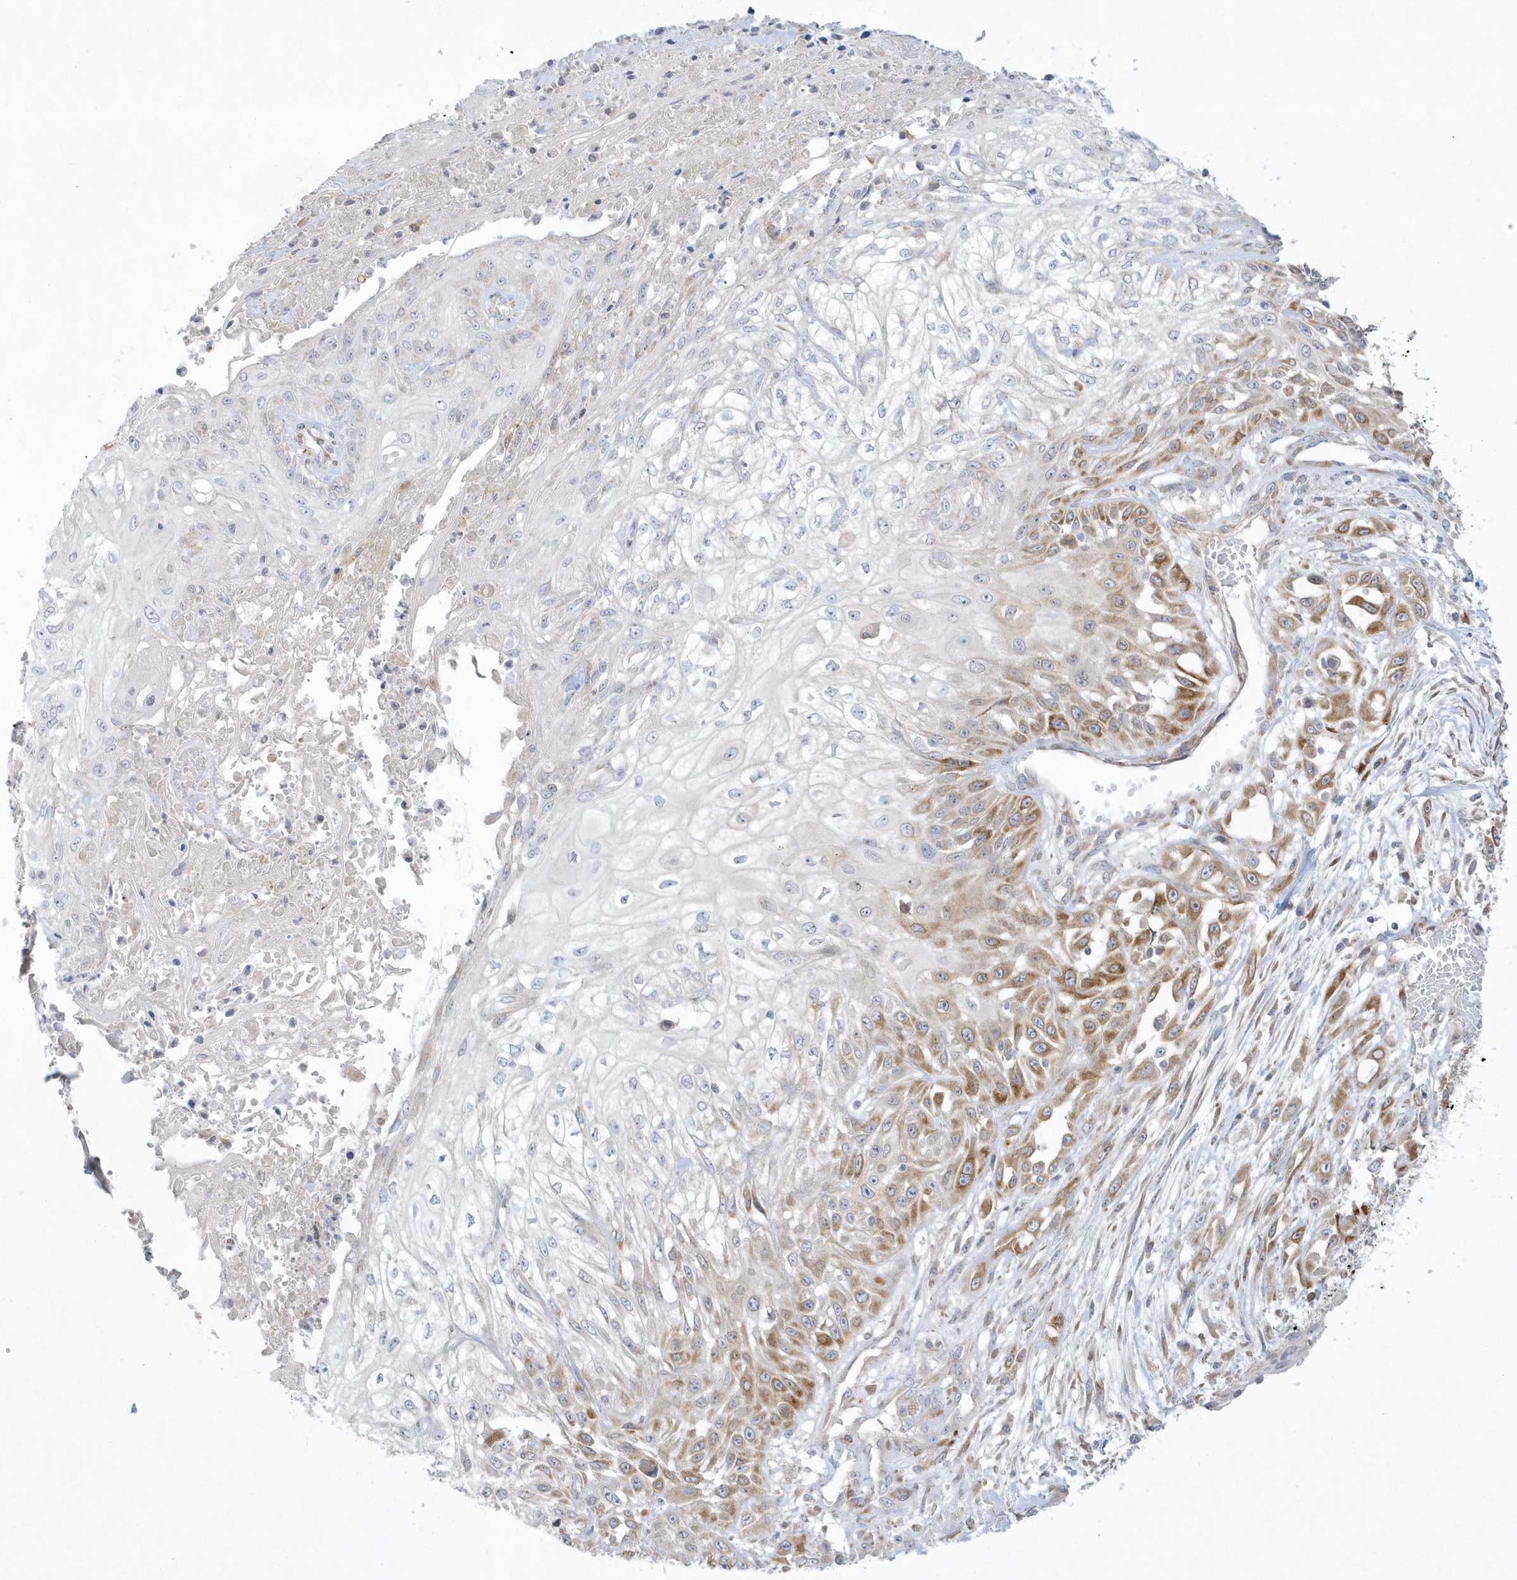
{"staining": {"intensity": "moderate", "quantity": "<25%", "location": "cytoplasmic/membranous"}, "tissue": "skin cancer", "cell_type": "Tumor cells", "image_type": "cancer", "snomed": [{"axis": "morphology", "description": "Squamous cell carcinoma, NOS"}, {"axis": "morphology", "description": "Squamous cell carcinoma, metastatic, NOS"}, {"axis": "topography", "description": "Skin"}, {"axis": "topography", "description": "Lymph node"}], "caption": "Human squamous cell carcinoma (skin) stained with a brown dye demonstrates moderate cytoplasmic/membranous positive positivity in approximately <25% of tumor cells.", "gene": "THADA", "patient": {"sex": "male", "age": 75}}